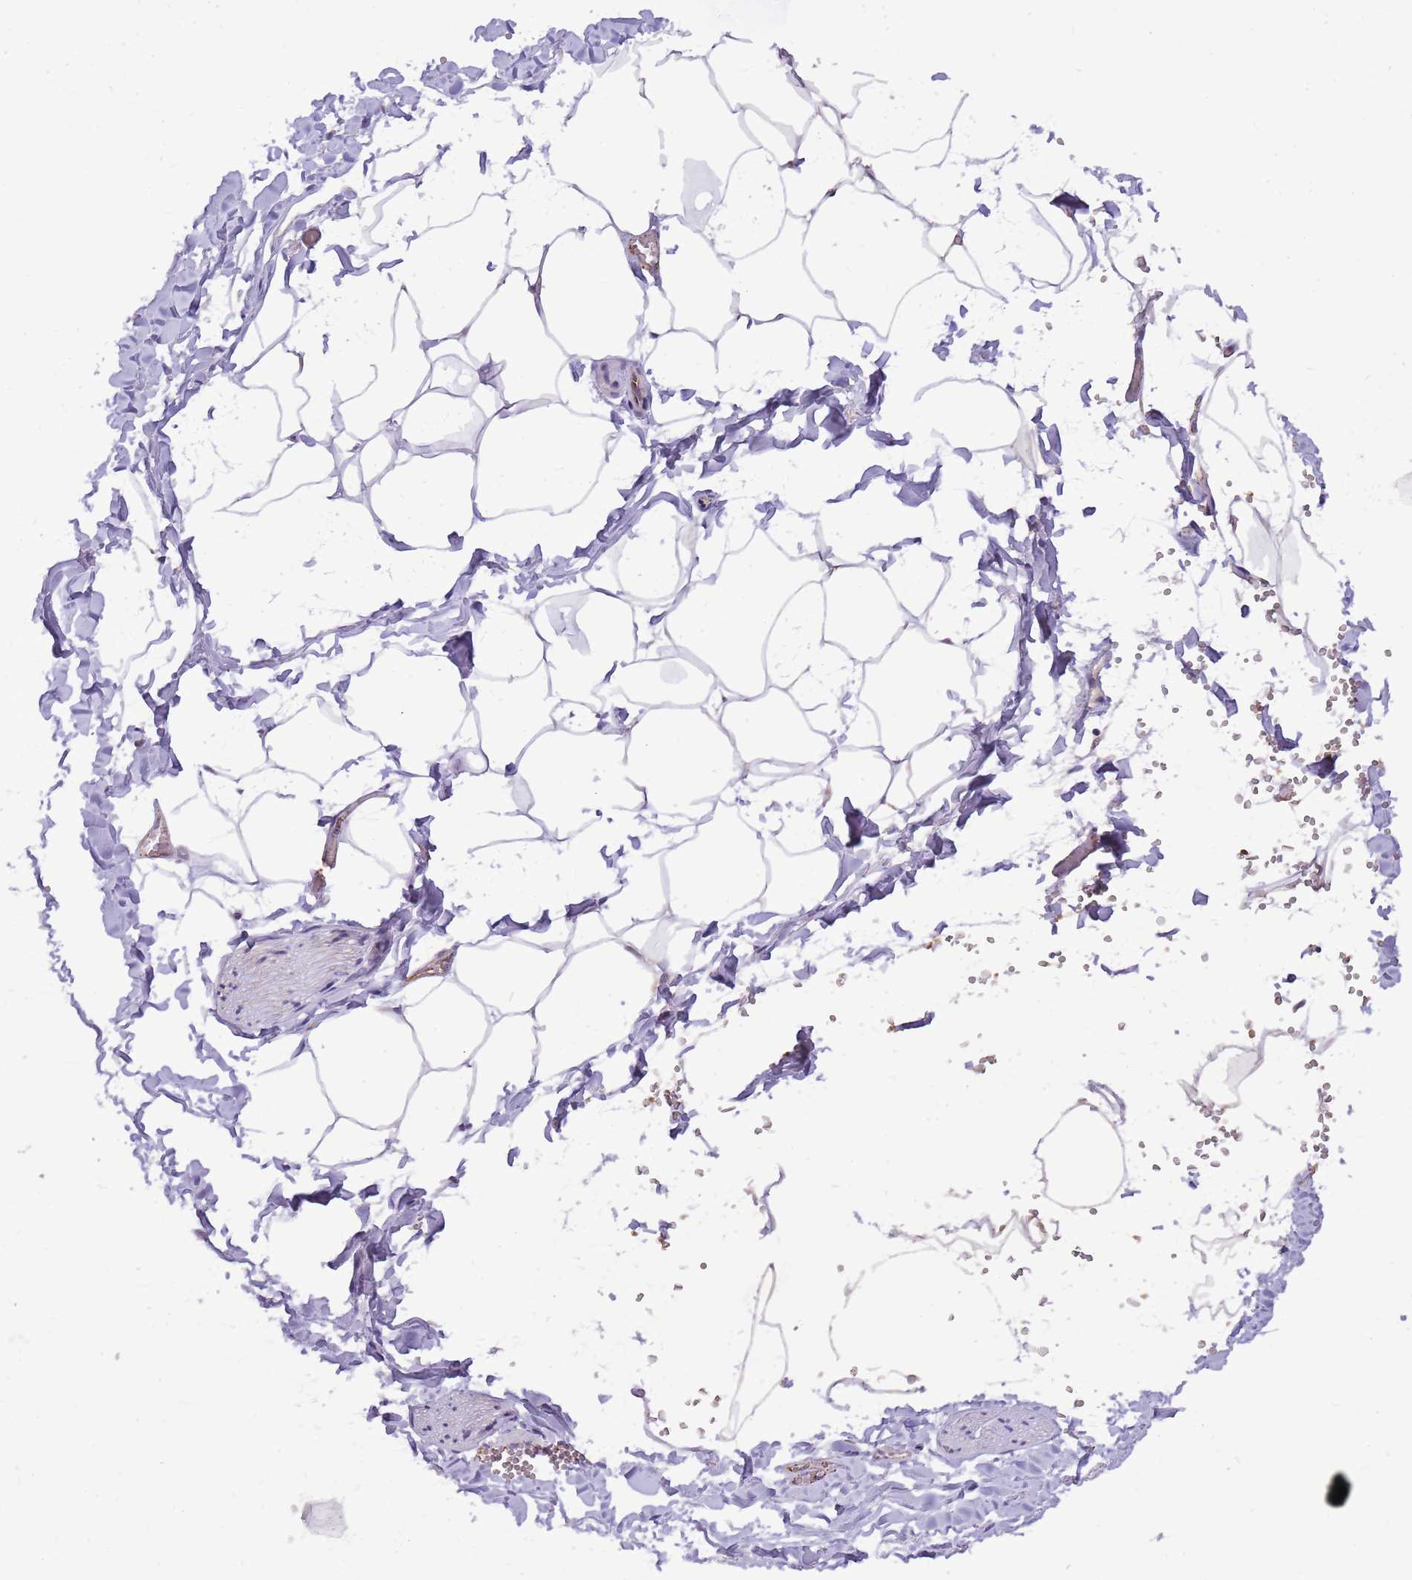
{"staining": {"intensity": "negative", "quantity": "none", "location": "none"}, "tissue": "adipose tissue", "cell_type": "Adipocytes", "image_type": "normal", "snomed": [{"axis": "morphology", "description": "Normal tissue, NOS"}, {"axis": "topography", "description": "Gallbladder"}, {"axis": "topography", "description": "Peripheral nerve tissue"}], "caption": "Immunohistochemistry photomicrograph of unremarkable adipose tissue stained for a protein (brown), which shows no staining in adipocytes. (DAB immunohistochemistry (IHC) with hematoxylin counter stain).", "gene": "PCNX1", "patient": {"sex": "male", "age": 38}}